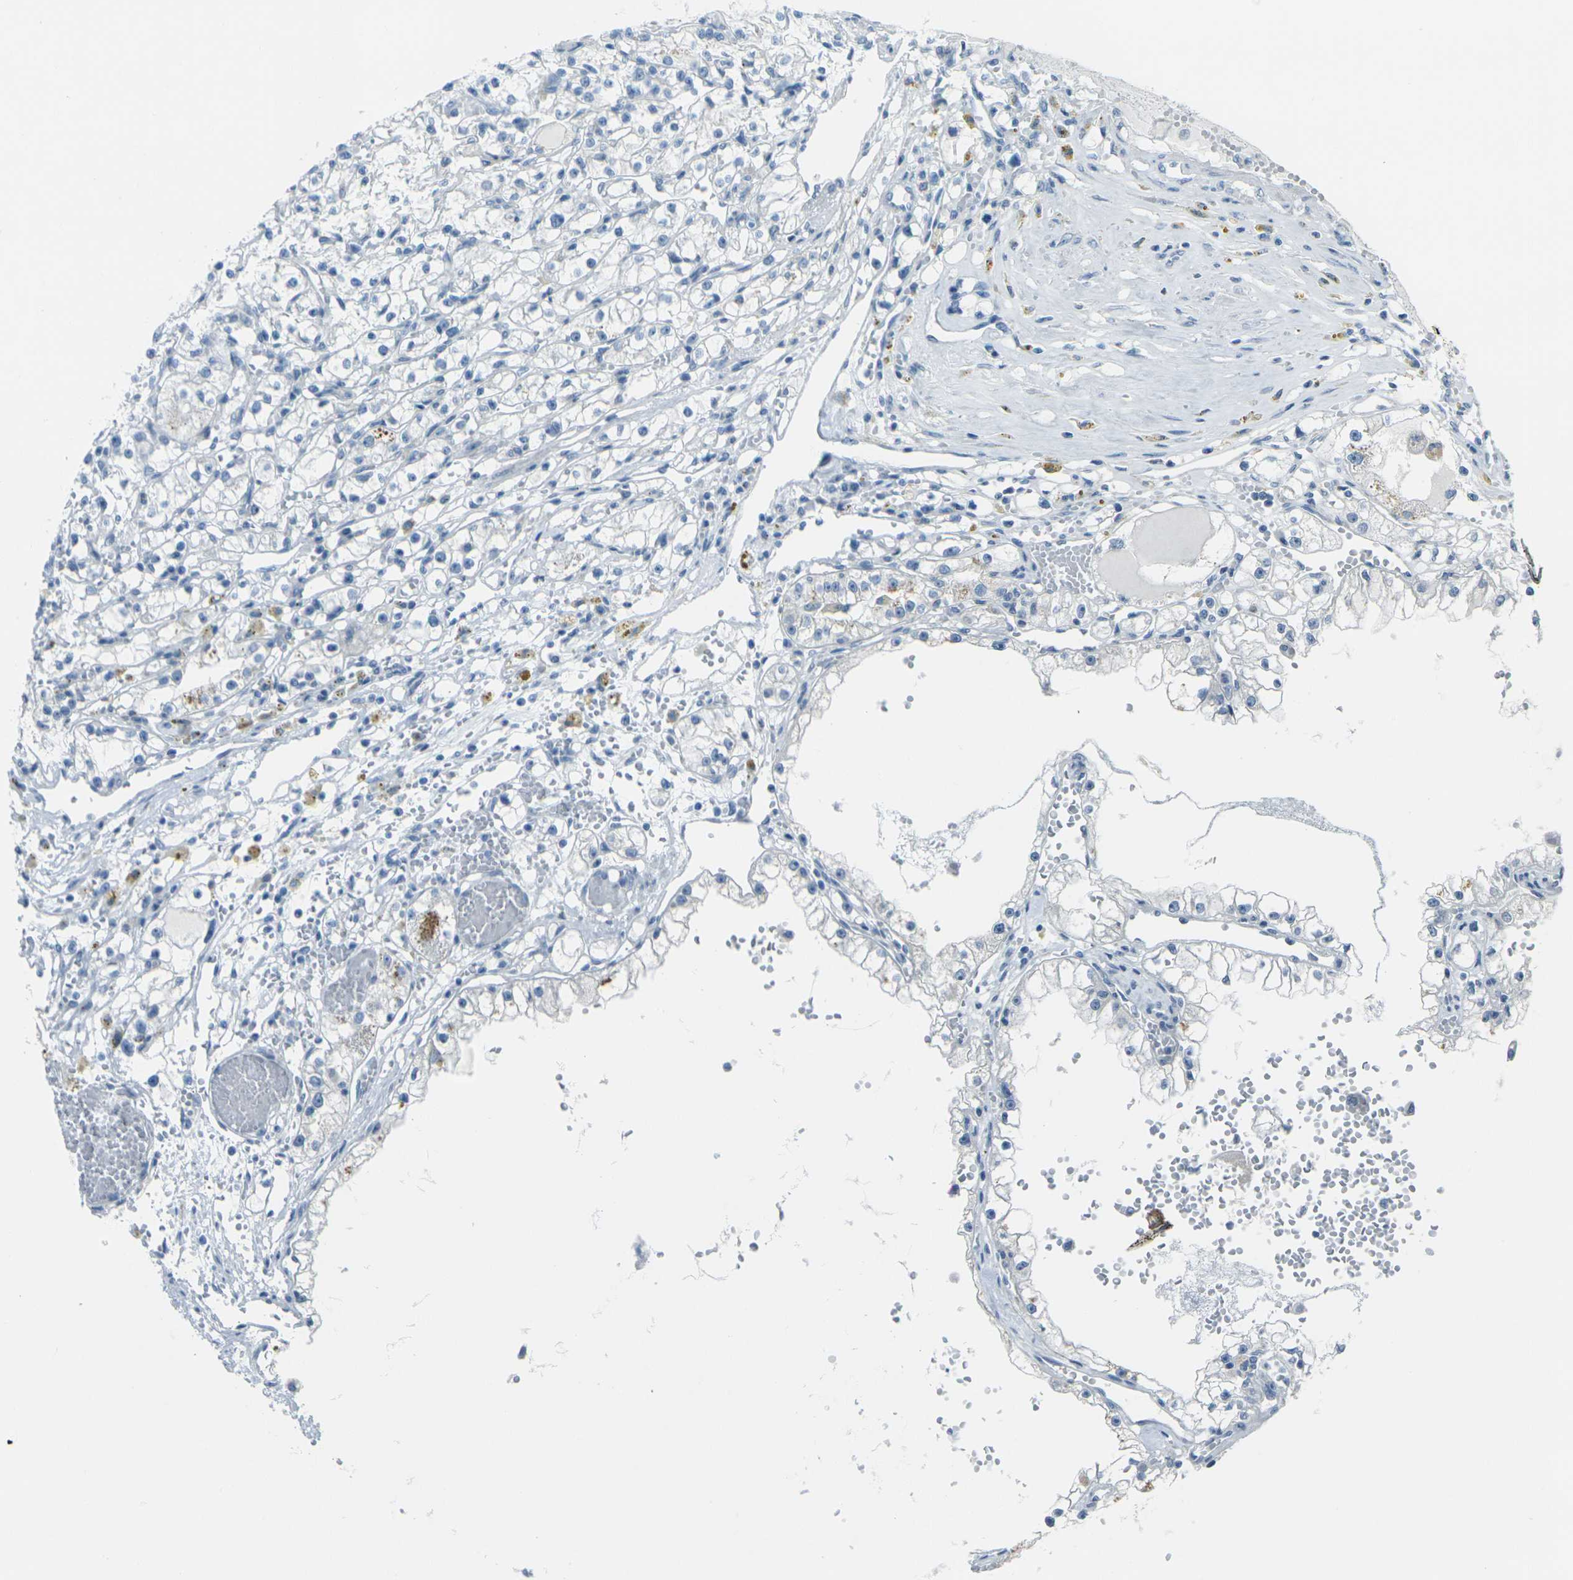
{"staining": {"intensity": "negative", "quantity": "none", "location": "none"}, "tissue": "renal cancer", "cell_type": "Tumor cells", "image_type": "cancer", "snomed": [{"axis": "morphology", "description": "Adenocarcinoma, NOS"}, {"axis": "topography", "description": "Kidney"}], "caption": "IHC micrograph of human renal cancer (adenocarcinoma) stained for a protein (brown), which shows no positivity in tumor cells.", "gene": "ANKRD46", "patient": {"sex": "male", "age": 56}}